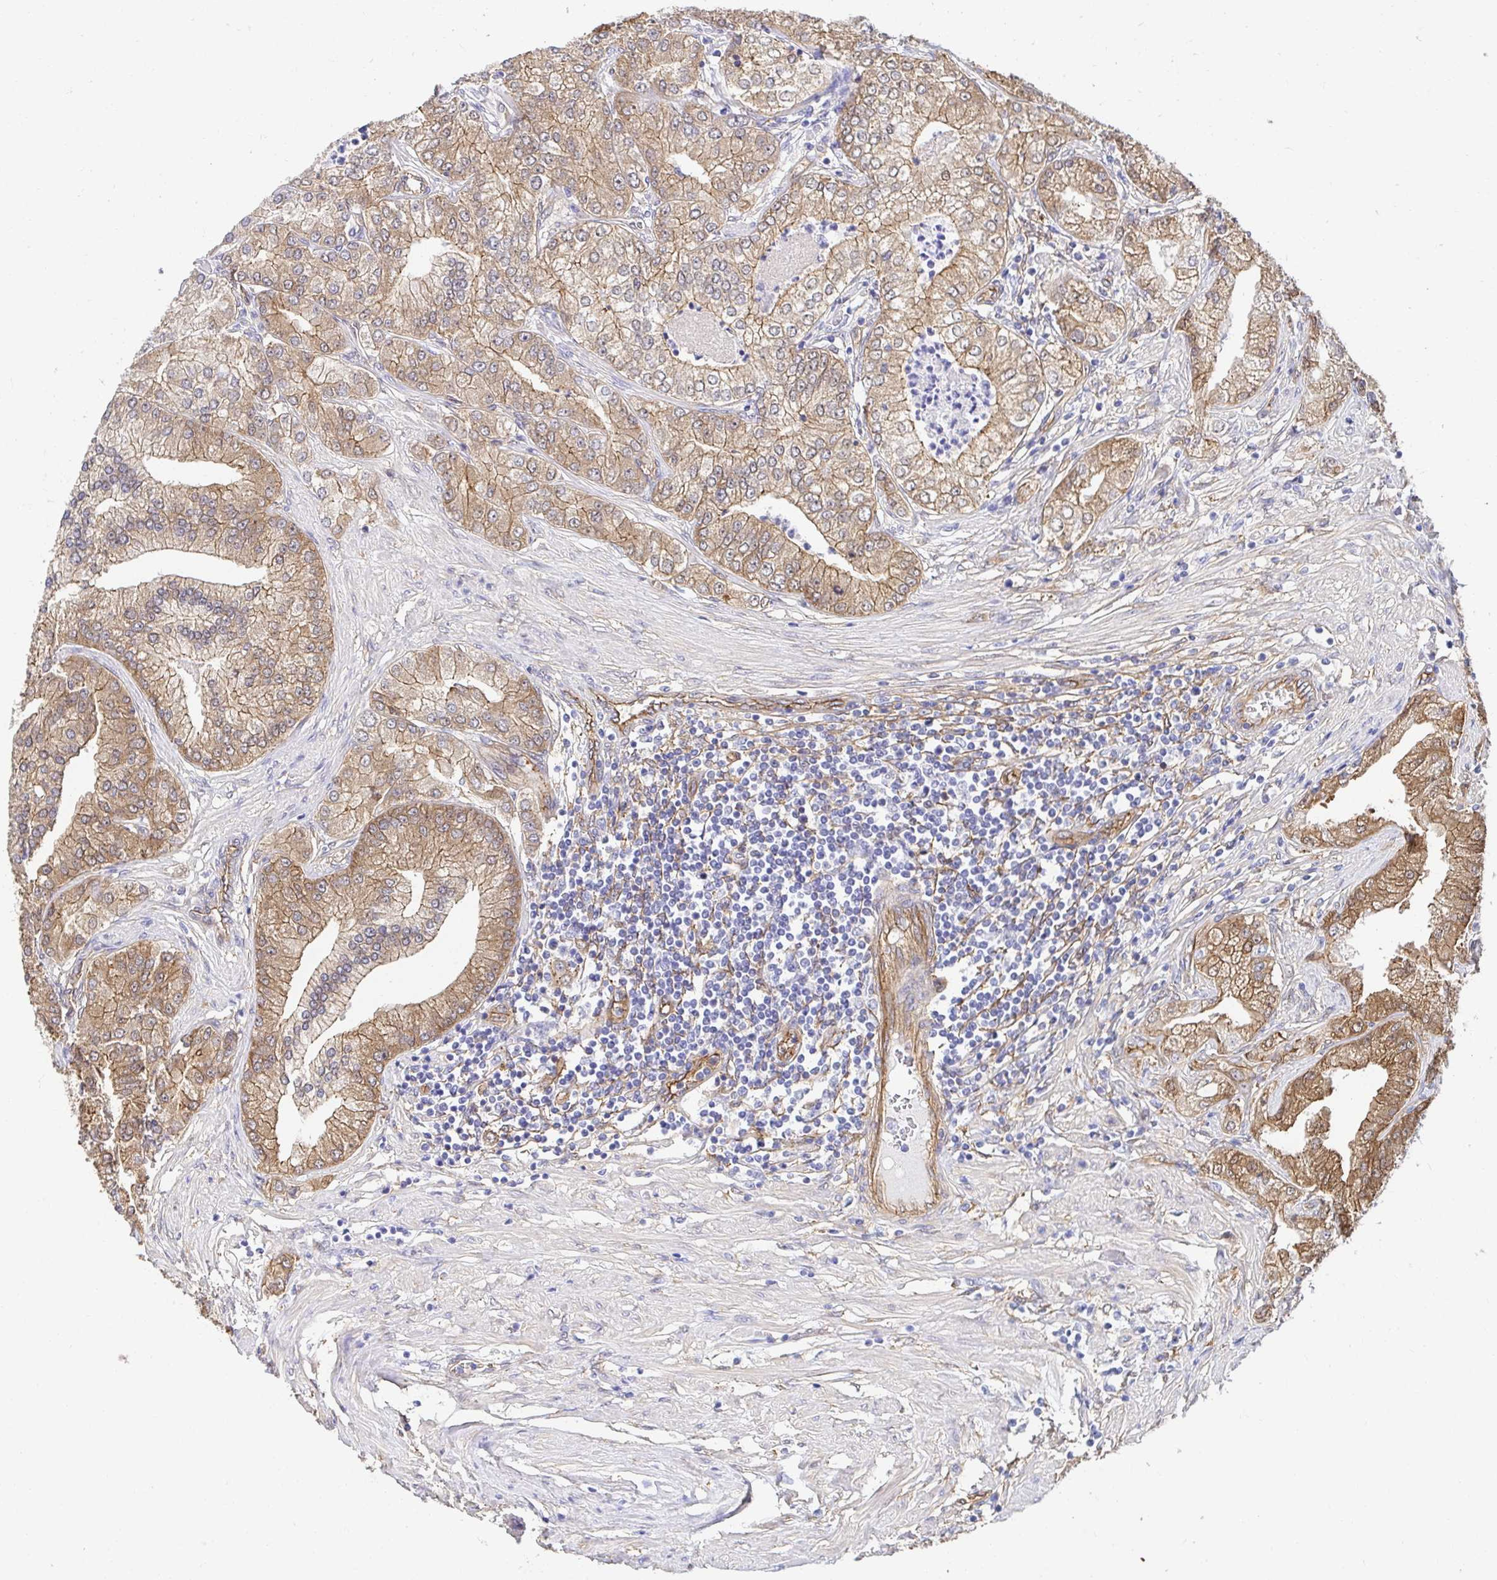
{"staining": {"intensity": "moderate", "quantity": ">75%", "location": "cytoplasmic/membranous"}, "tissue": "prostate cancer", "cell_type": "Tumor cells", "image_type": "cancer", "snomed": [{"axis": "morphology", "description": "Adenocarcinoma, High grade"}, {"axis": "topography", "description": "Prostate"}], "caption": "Immunohistochemical staining of prostate cancer exhibits moderate cytoplasmic/membranous protein positivity in approximately >75% of tumor cells.", "gene": "CTTN", "patient": {"sex": "male", "age": 61}}